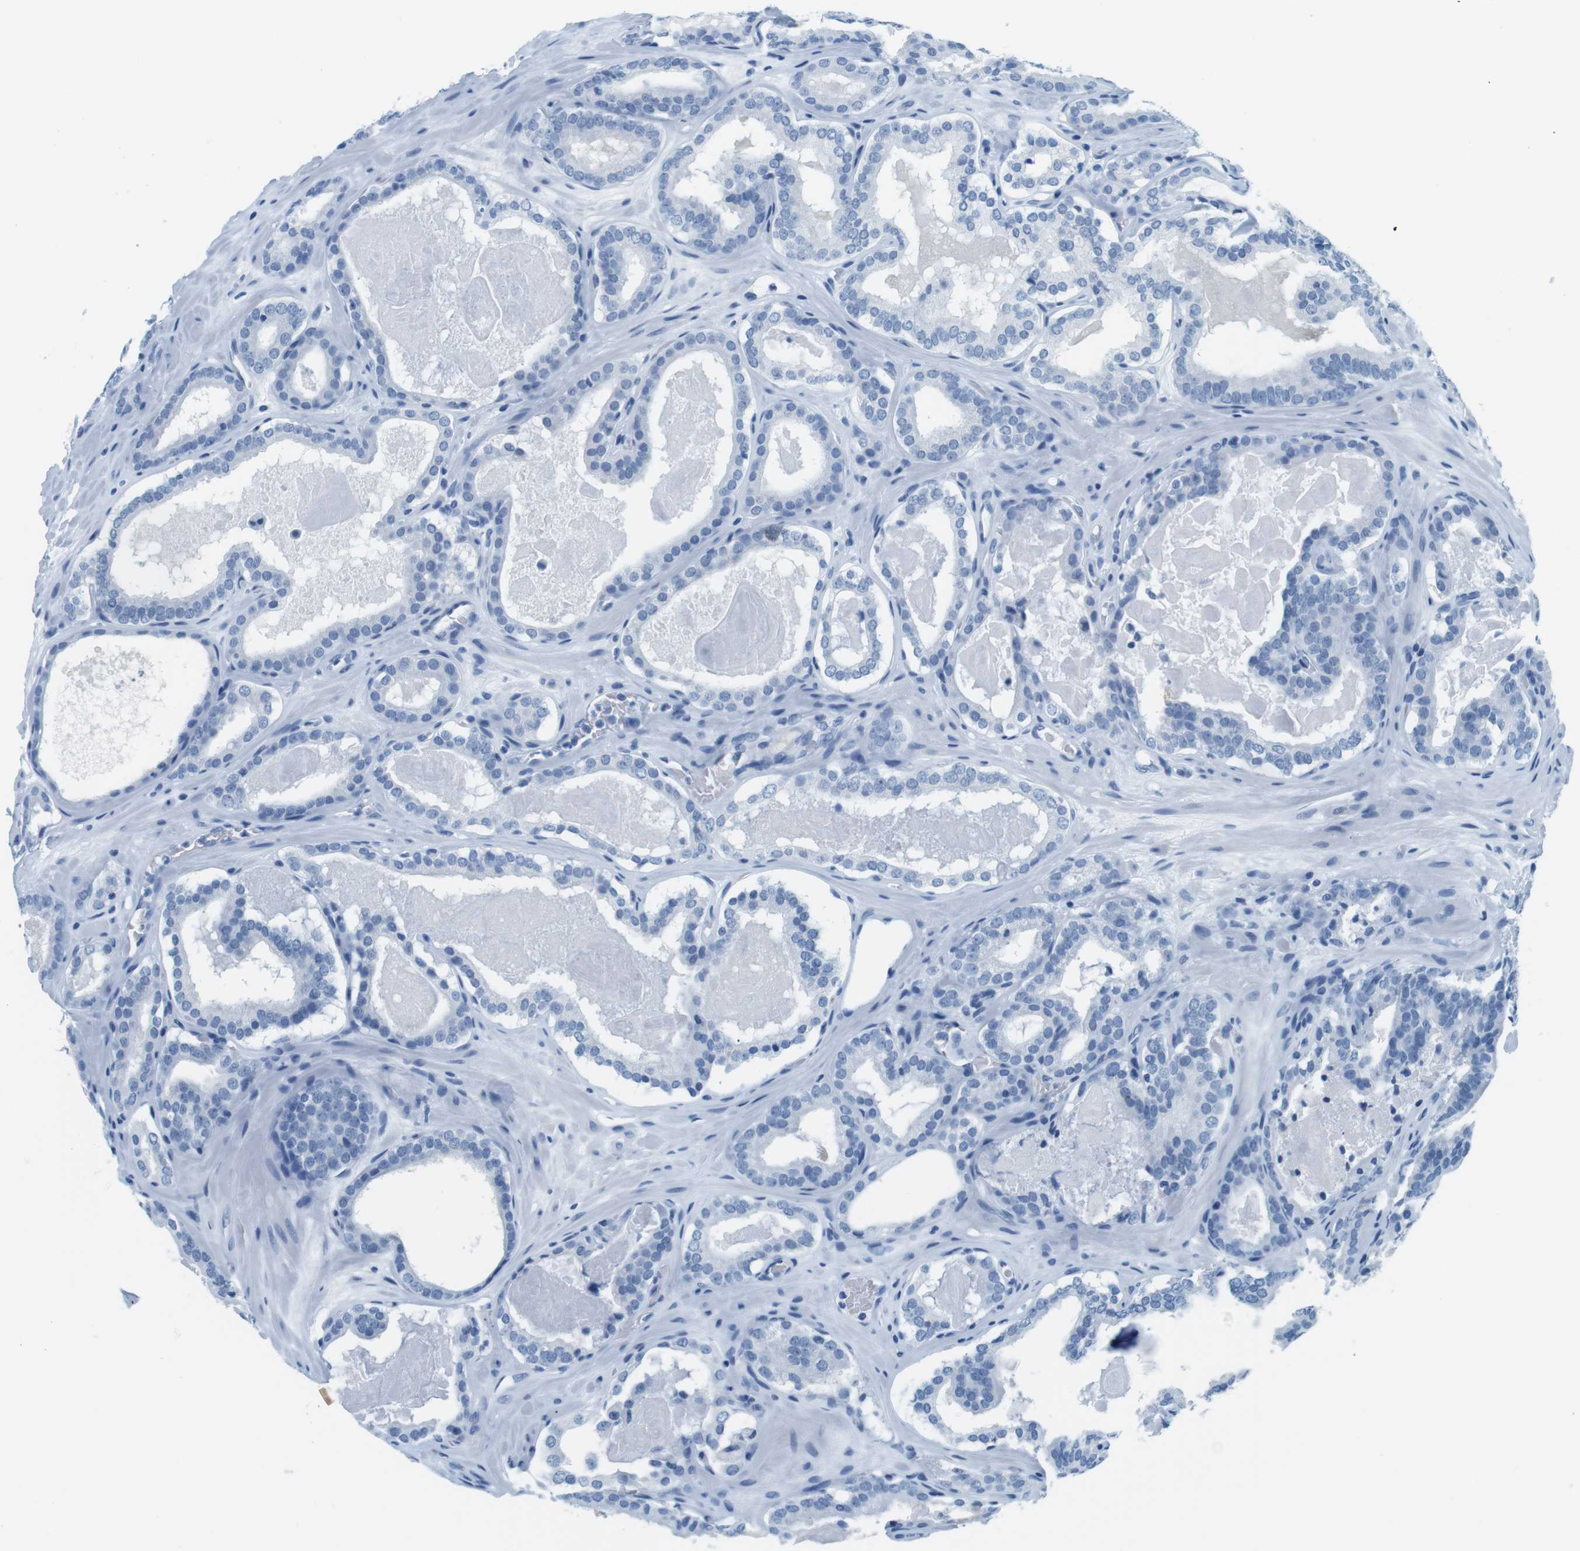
{"staining": {"intensity": "negative", "quantity": "none", "location": "none"}, "tissue": "prostate cancer", "cell_type": "Tumor cells", "image_type": "cancer", "snomed": [{"axis": "morphology", "description": "Adenocarcinoma, High grade"}, {"axis": "topography", "description": "Prostate"}], "caption": "The micrograph exhibits no significant expression in tumor cells of prostate adenocarcinoma (high-grade). Nuclei are stained in blue.", "gene": "CYP2C9", "patient": {"sex": "male", "age": 60}}